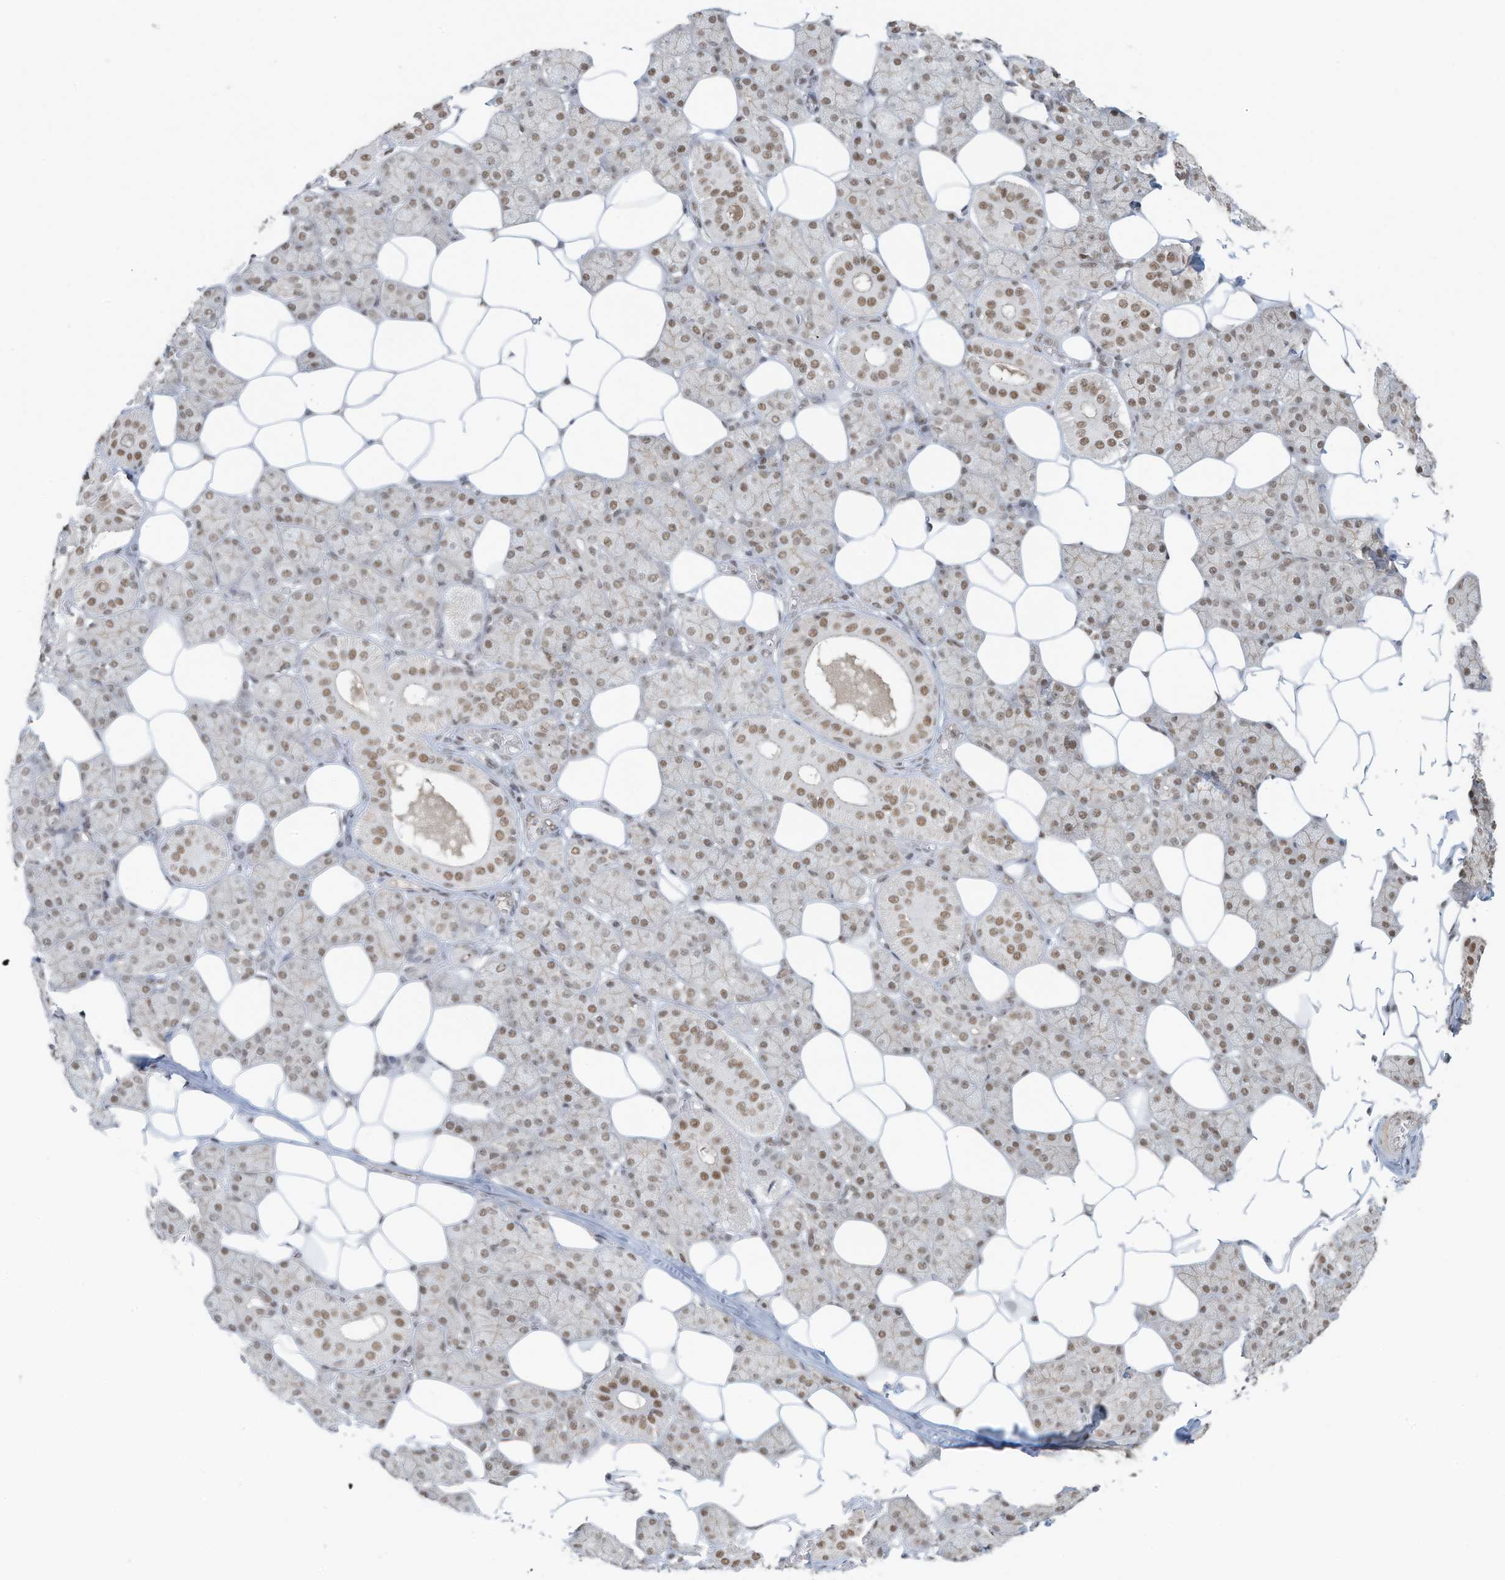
{"staining": {"intensity": "moderate", "quantity": ">75%", "location": "nuclear"}, "tissue": "salivary gland", "cell_type": "Glandular cells", "image_type": "normal", "snomed": [{"axis": "morphology", "description": "Normal tissue, NOS"}, {"axis": "topography", "description": "Salivary gland"}], "caption": "Immunohistochemical staining of normal human salivary gland shows >75% levels of moderate nuclear protein expression in approximately >75% of glandular cells. (DAB (3,3'-diaminobenzidine) = brown stain, brightfield microscopy at high magnification).", "gene": "DBR1", "patient": {"sex": "female", "age": 33}}